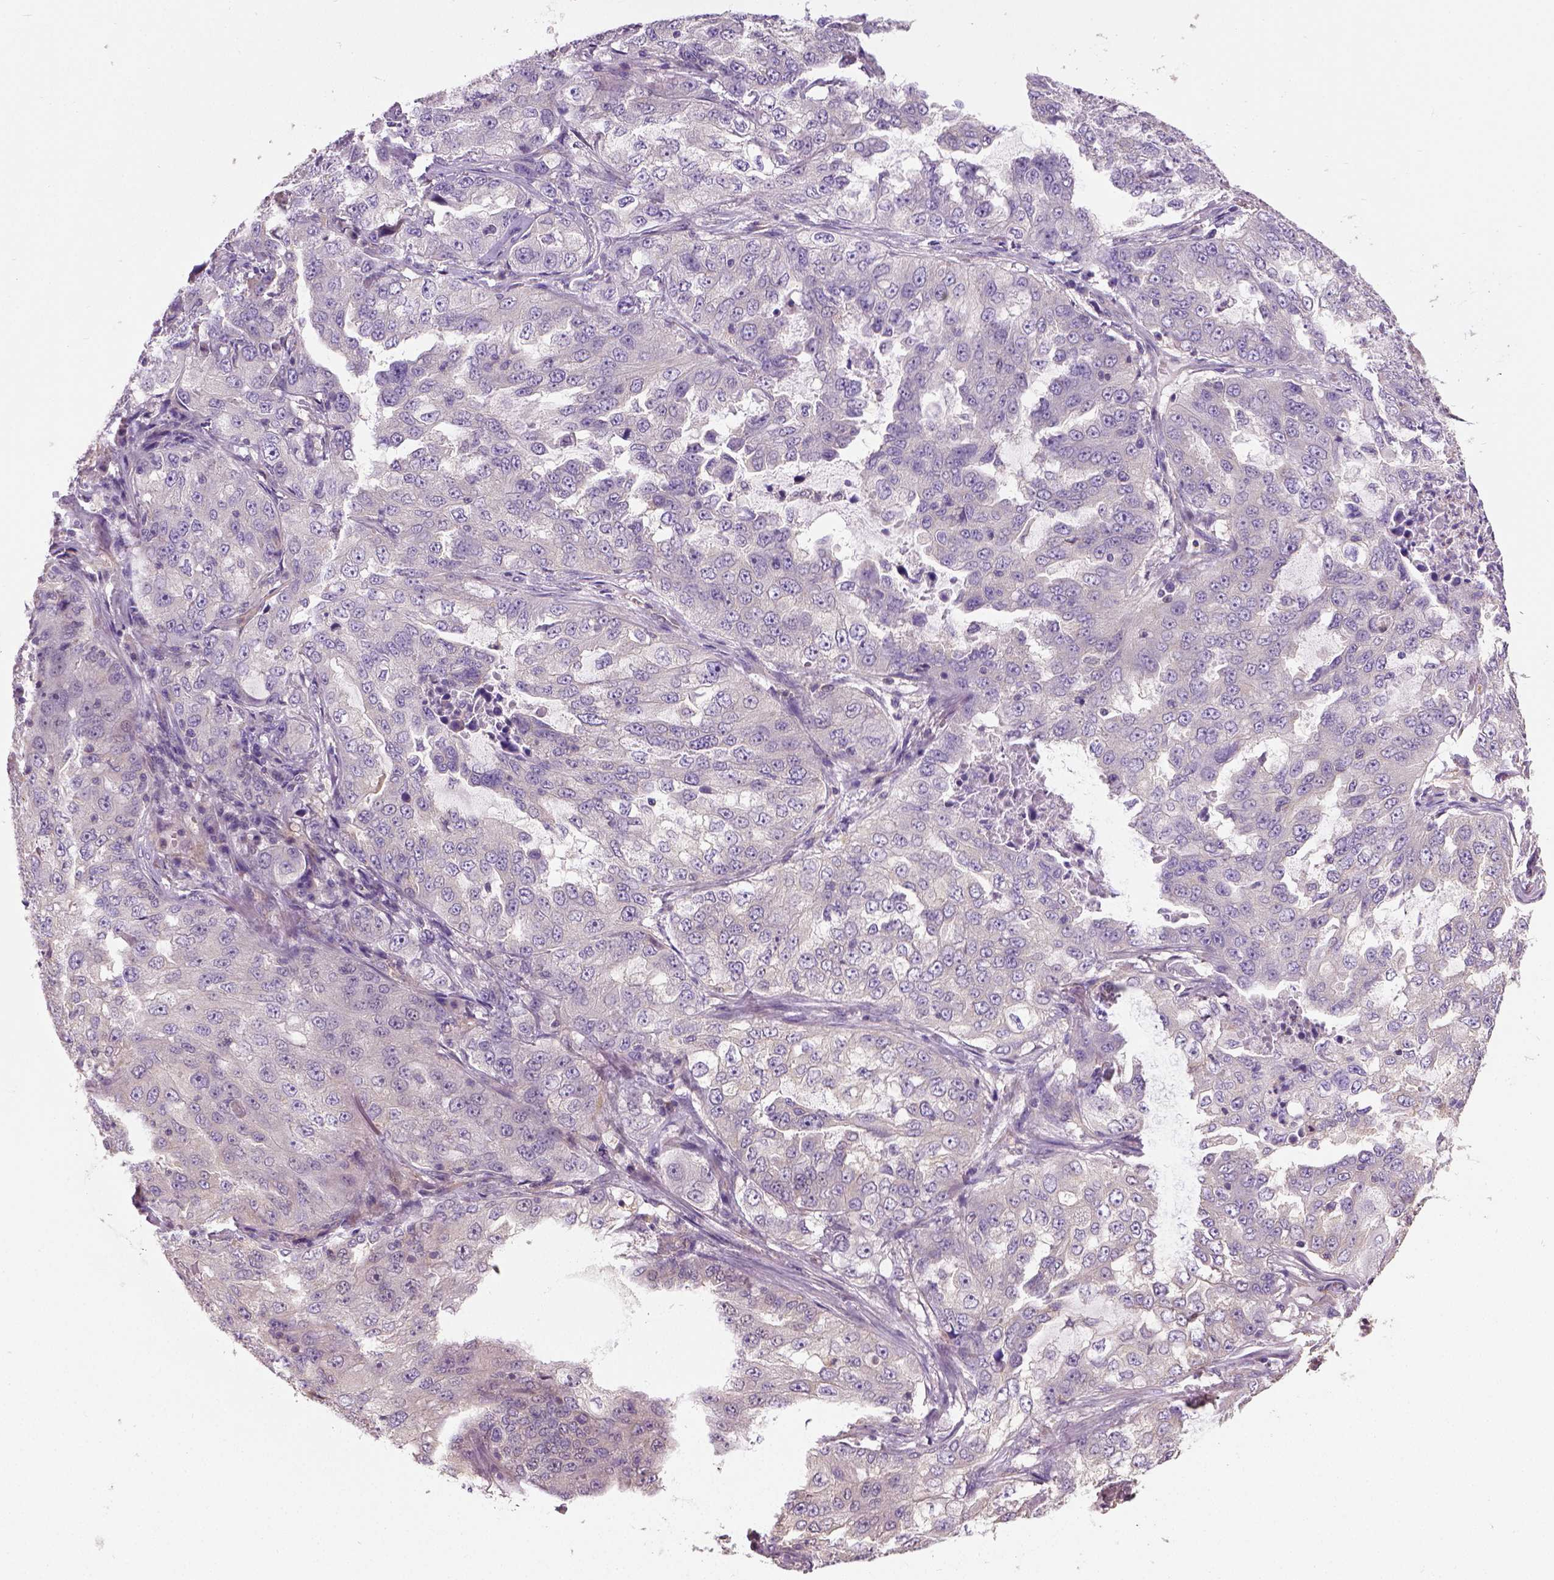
{"staining": {"intensity": "weak", "quantity": "<25%", "location": "cytoplasmic/membranous"}, "tissue": "lung cancer", "cell_type": "Tumor cells", "image_type": "cancer", "snomed": [{"axis": "morphology", "description": "Adenocarcinoma, NOS"}, {"axis": "topography", "description": "Lung"}], "caption": "There is no significant expression in tumor cells of lung cancer (adenocarcinoma).", "gene": "CRACR2A", "patient": {"sex": "female", "age": 61}}